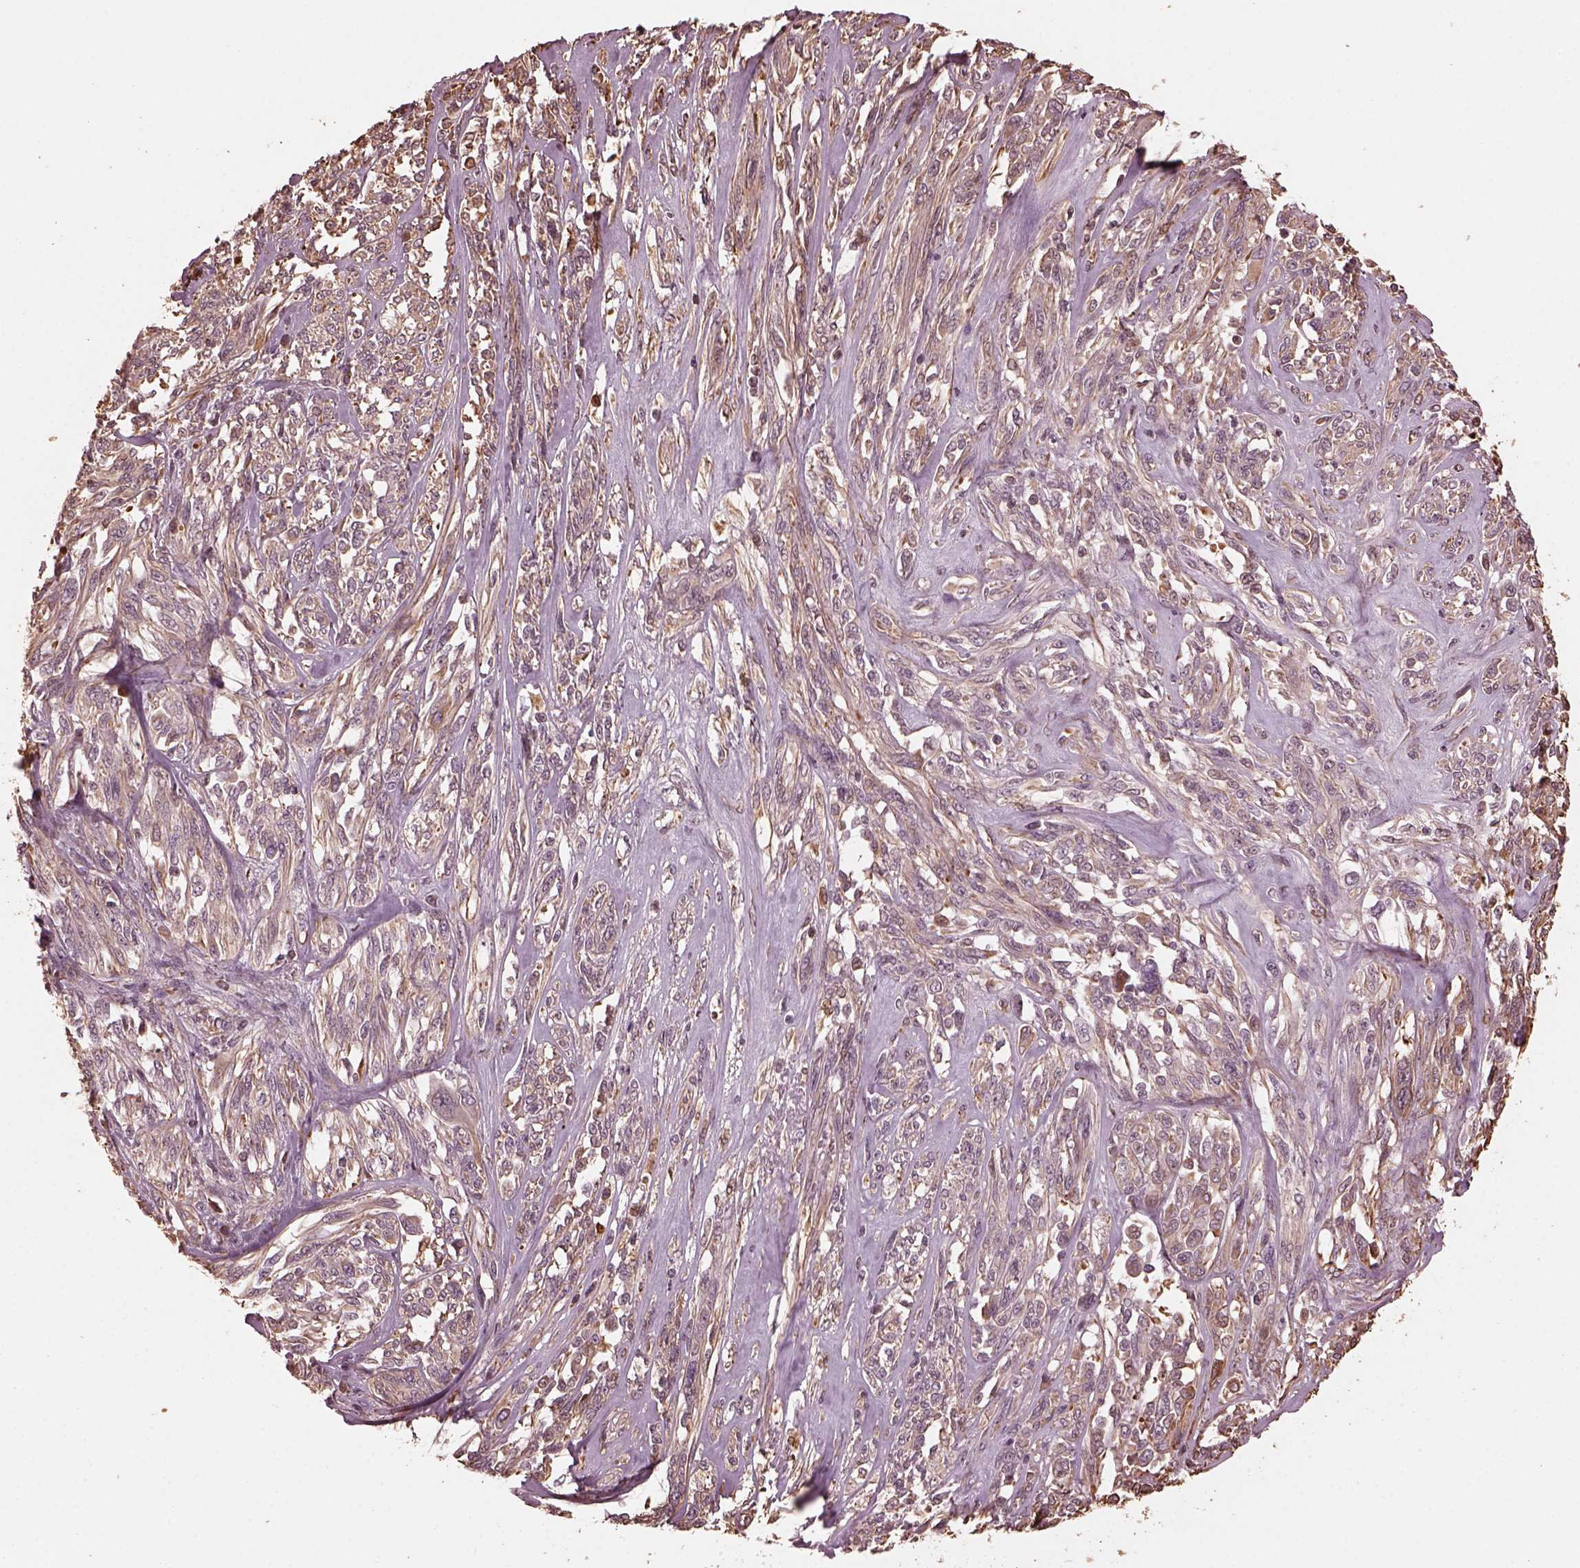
{"staining": {"intensity": "weak", "quantity": "25%-75%", "location": "cytoplasmic/membranous"}, "tissue": "melanoma", "cell_type": "Tumor cells", "image_type": "cancer", "snomed": [{"axis": "morphology", "description": "Malignant melanoma, NOS"}, {"axis": "topography", "description": "Skin"}], "caption": "High-power microscopy captured an IHC photomicrograph of melanoma, revealing weak cytoplasmic/membranous staining in about 25%-75% of tumor cells.", "gene": "GTPBP1", "patient": {"sex": "female", "age": 91}}